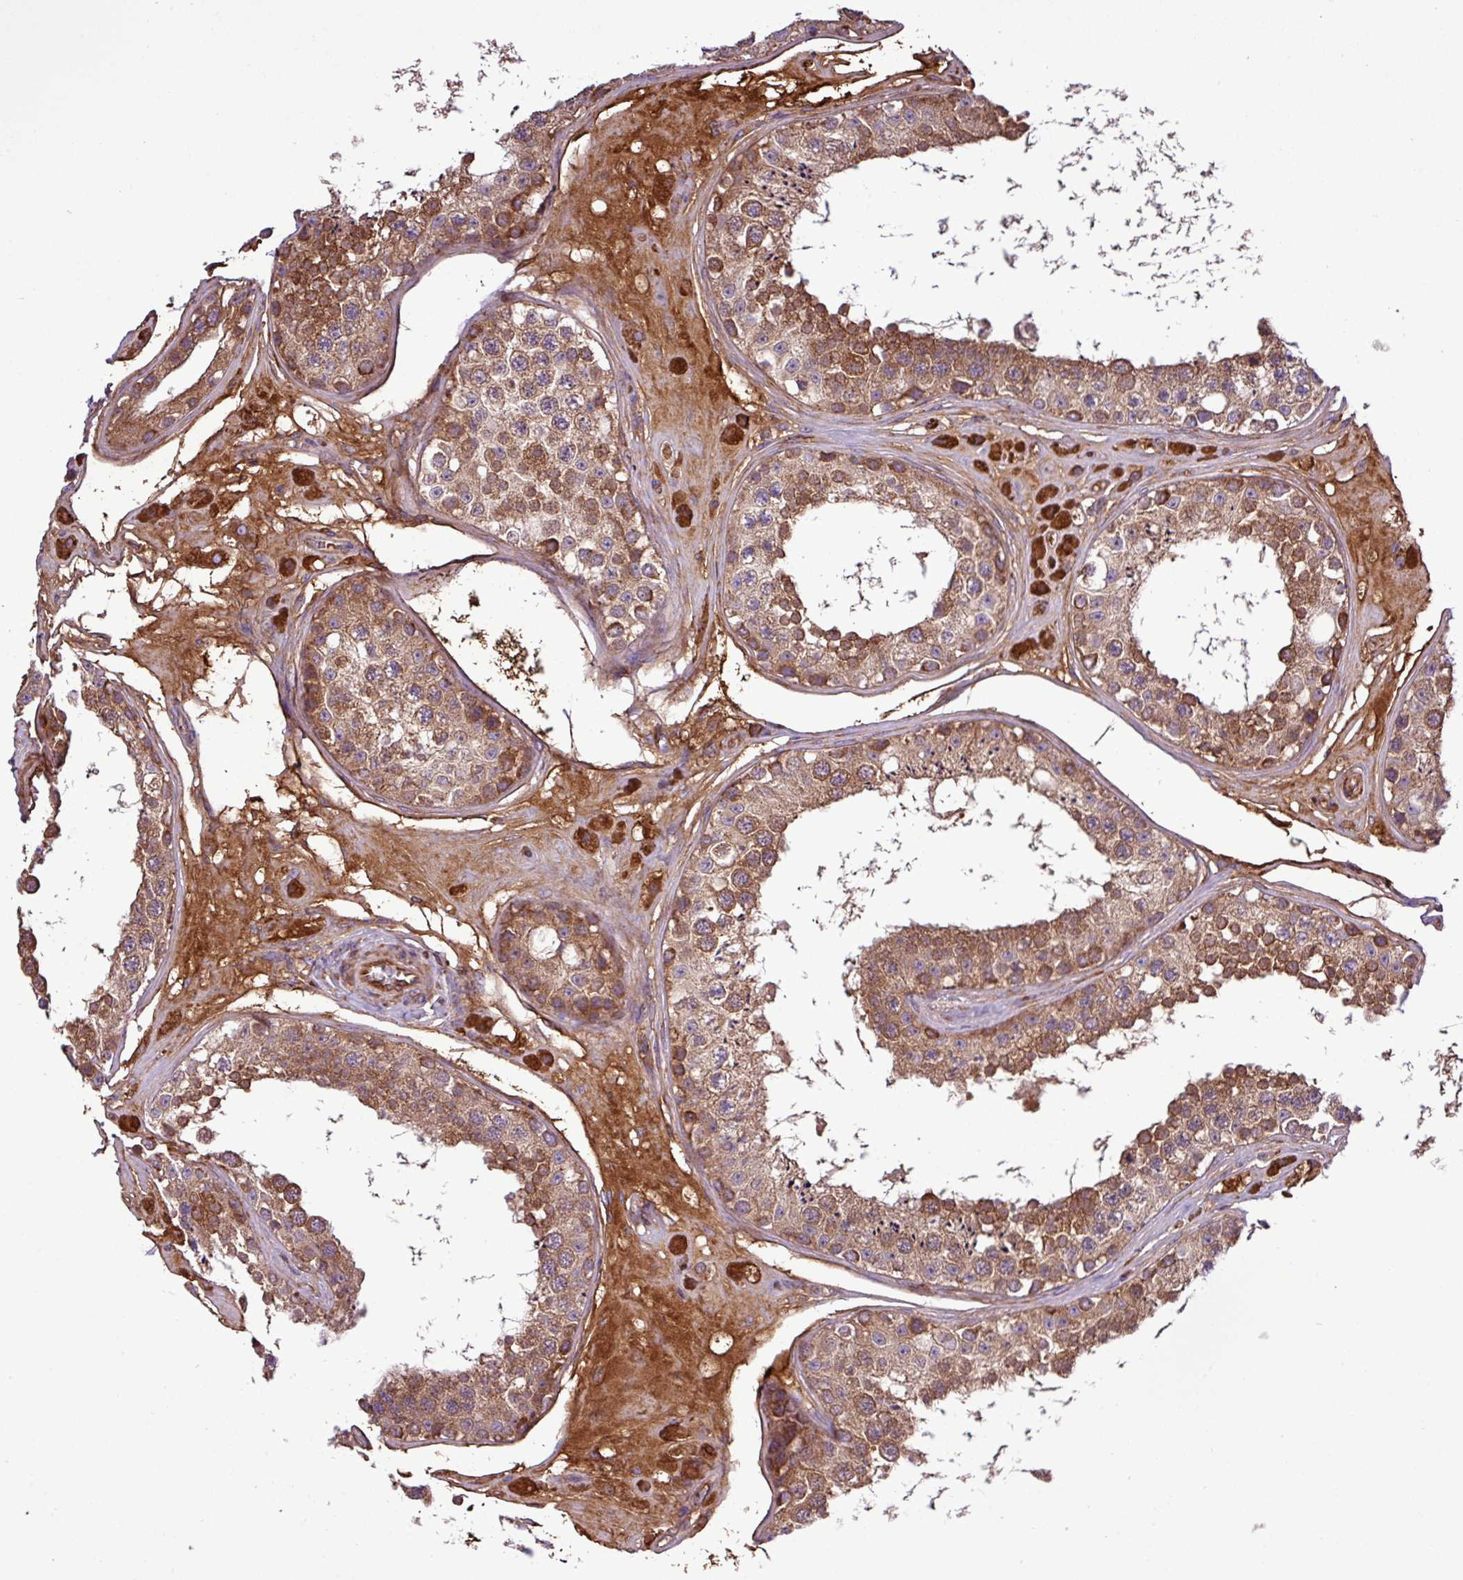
{"staining": {"intensity": "moderate", "quantity": ">75%", "location": "cytoplasmic/membranous"}, "tissue": "testis", "cell_type": "Cells in seminiferous ducts", "image_type": "normal", "snomed": [{"axis": "morphology", "description": "Normal tissue, NOS"}, {"axis": "topography", "description": "Testis"}], "caption": "Testis stained with immunohistochemistry (IHC) shows moderate cytoplasmic/membranous expression in approximately >75% of cells in seminiferous ducts.", "gene": "CWH43", "patient": {"sex": "male", "age": 25}}